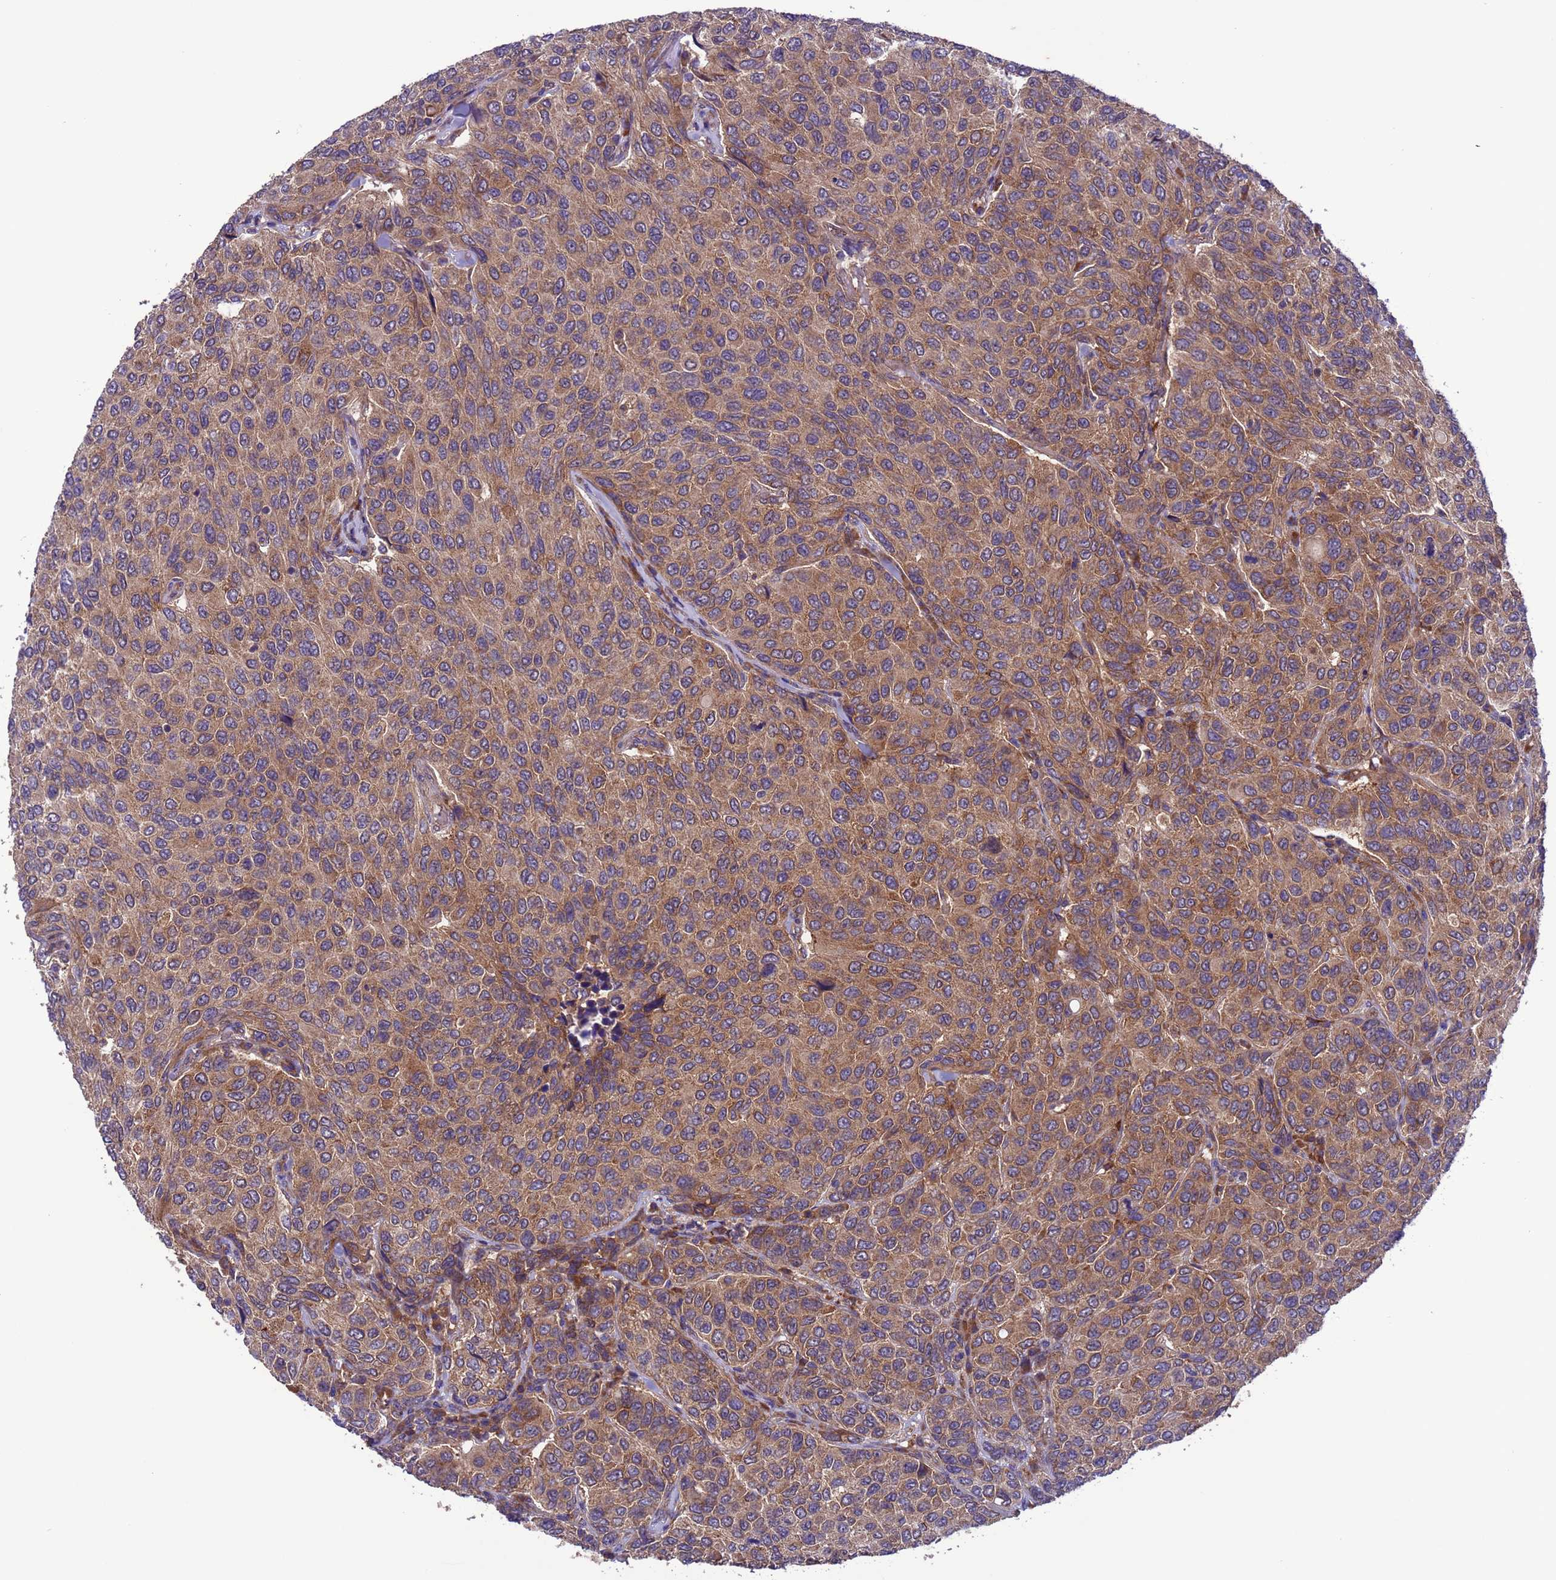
{"staining": {"intensity": "moderate", "quantity": ">75%", "location": "cytoplasmic/membranous"}, "tissue": "breast cancer", "cell_type": "Tumor cells", "image_type": "cancer", "snomed": [{"axis": "morphology", "description": "Duct carcinoma"}, {"axis": "topography", "description": "Breast"}], "caption": "Breast cancer (infiltrating ductal carcinoma) tissue demonstrates moderate cytoplasmic/membranous positivity in approximately >75% of tumor cells, visualized by immunohistochemistry.", "gene": "ARHGAP12", "patient": {"sex": "female", "age": 55}}